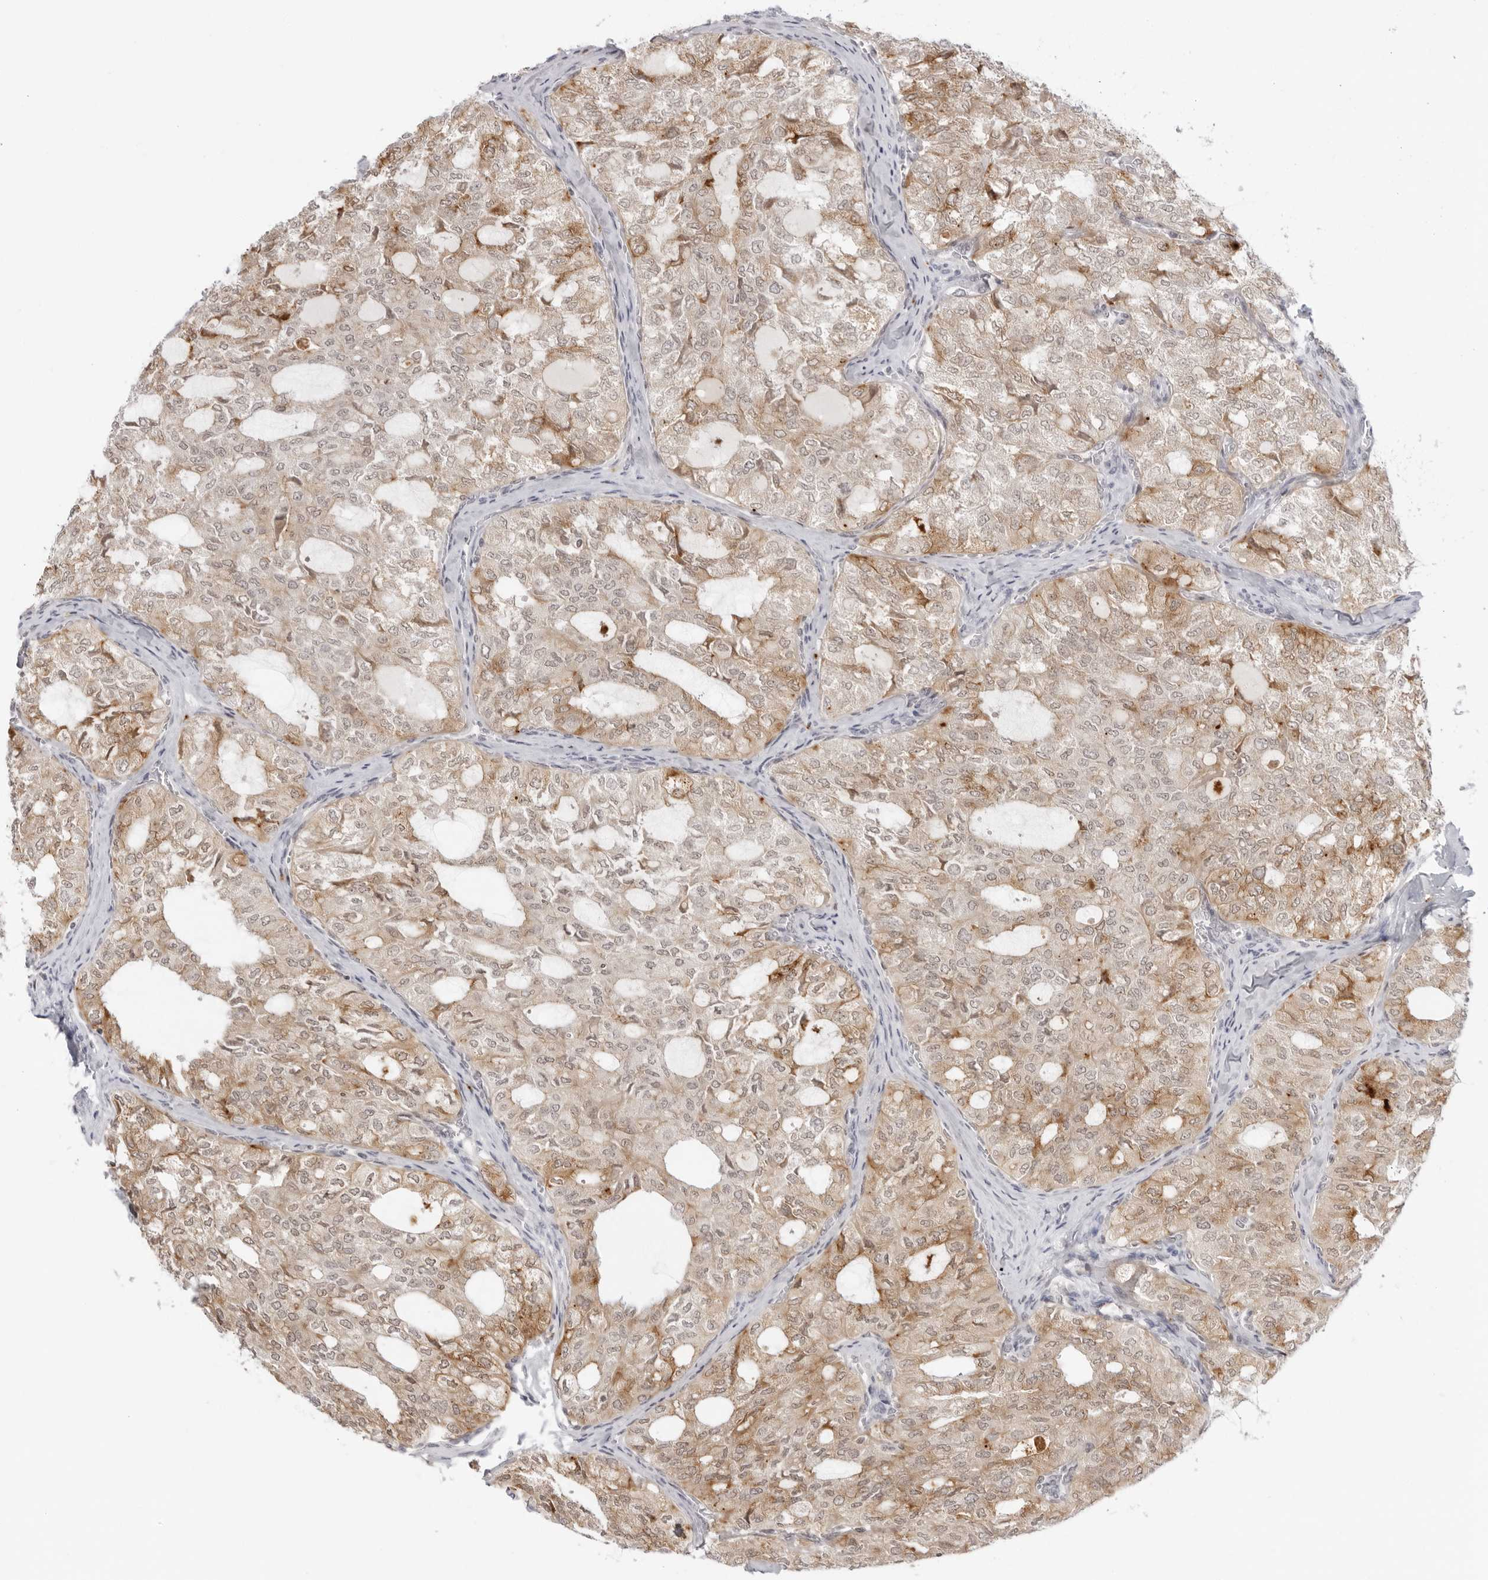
{"staining": {"intensity": "moderate", "quantity": ">75%", "location": "cytoplasmic/membranous"}, "tissue": "thyroid cancer", "cell_type": "Tumor cells", "image_type": "cancer", "snomed": [{"axis": "morphology", "description": "Follicular adenoma carcinoma, NOS"}, {"axis": "topography", "description": "Thyroid gland"}], "caption": "An image of follicular adenoma carcinoma (thyroid) stained for a protein exhibits moderate cytoplasmic/membranous brown staining in tumor cells.", "gene": "TRAPPC3", "patient": {"sex": "male", "age": 75}}